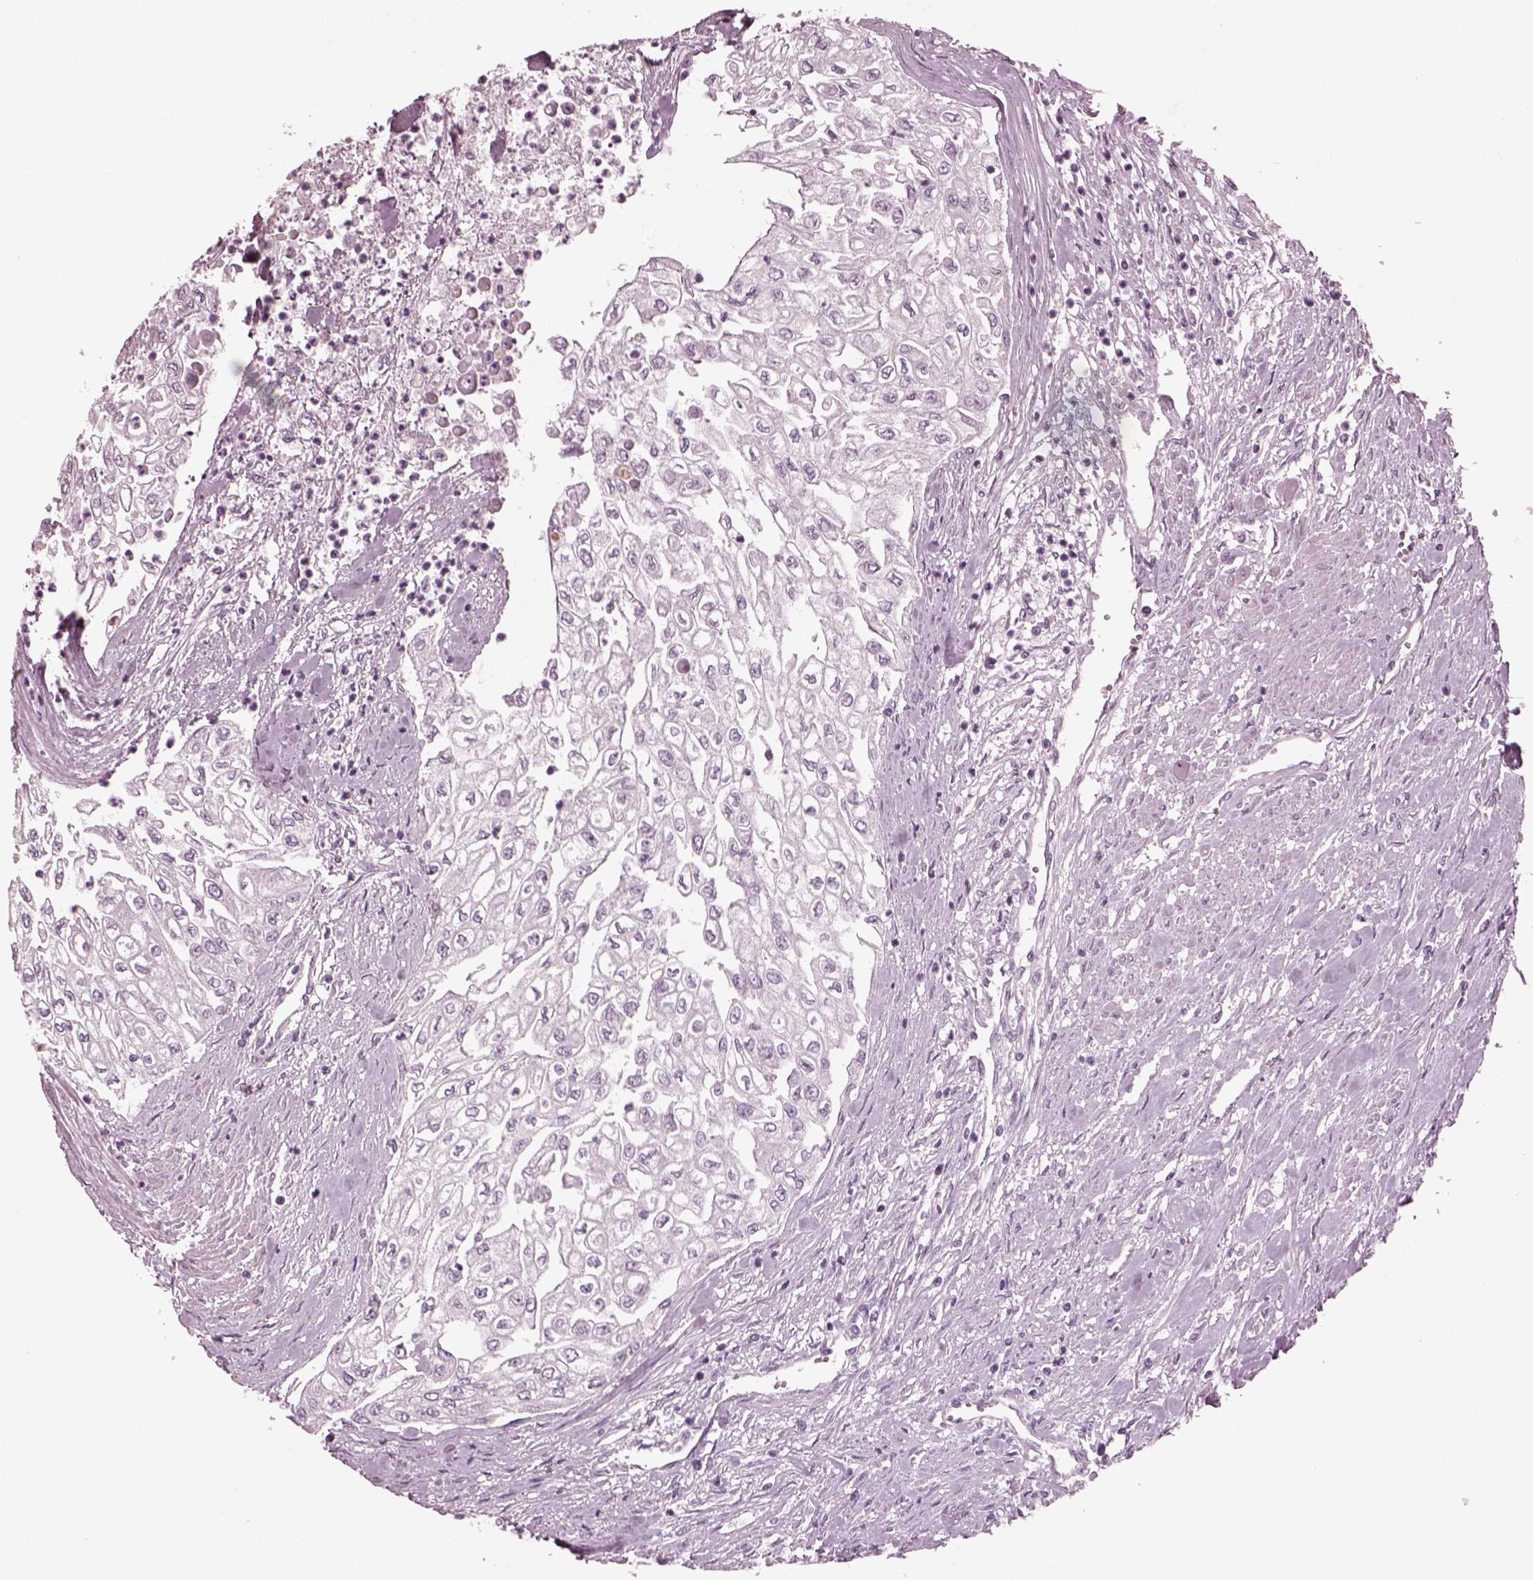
{"staining": {"intensity": "negative", "quantity": "none", "location": "none"}, "tissue": "urothelial cancer", "cell_type": "Tumor cells", "image_type": "cancer", "snomed": [{"axis": "morphology", "description": "Urothelial carcinoma, High grade"}, {"axis": "topography", "description": "Urinary bladder"}], "caption": "IHC photomicrograph of human high-grade urothelial carcinoma stained for a protein (brown), which demonstrates no staining in tumor cells.", "gene": "AP4M1", "patient": {"sex": "male", "age": 62}}